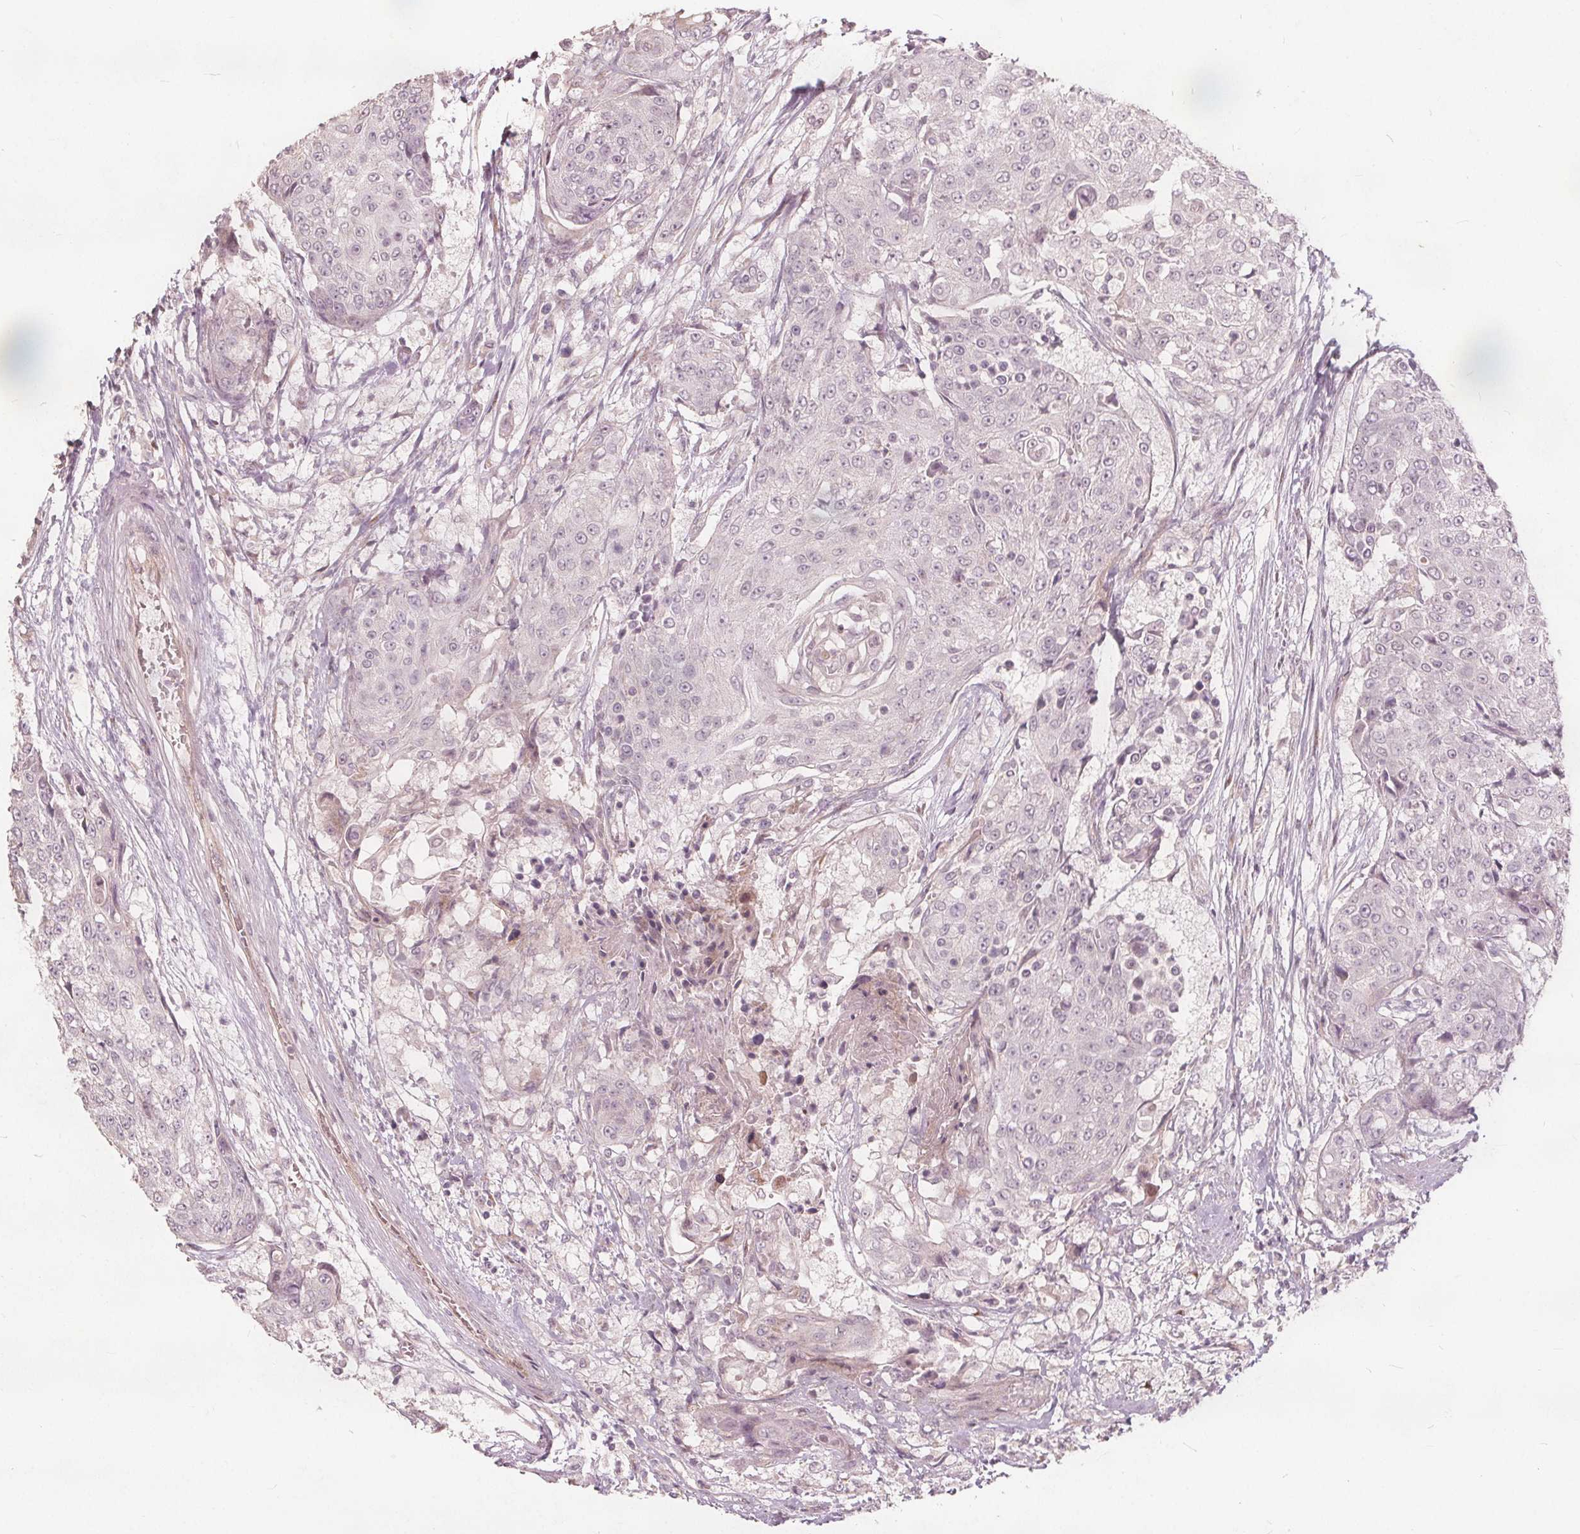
{"staining": {"intensity": "negative", "quantity": "none", "location": "none"}, "tissue": "urothelial cancer", "cell_type": "Tumor cells", "image_type": "cancer", "snomed": [{"axis": "morphology", "description": "Urothelial carcinoma, High grade"}, {"axis": "topography", "description": "Urinary bladder"}], "caption": "A high-resolution micrograph shows immunohistochemistry (IHC) staining of high-grade urothelial carcinoma, which demonstrates no significant positivity in tumor cells.", "gene": "PTPRT", "patient": {"sex": "female", "age": 63}}